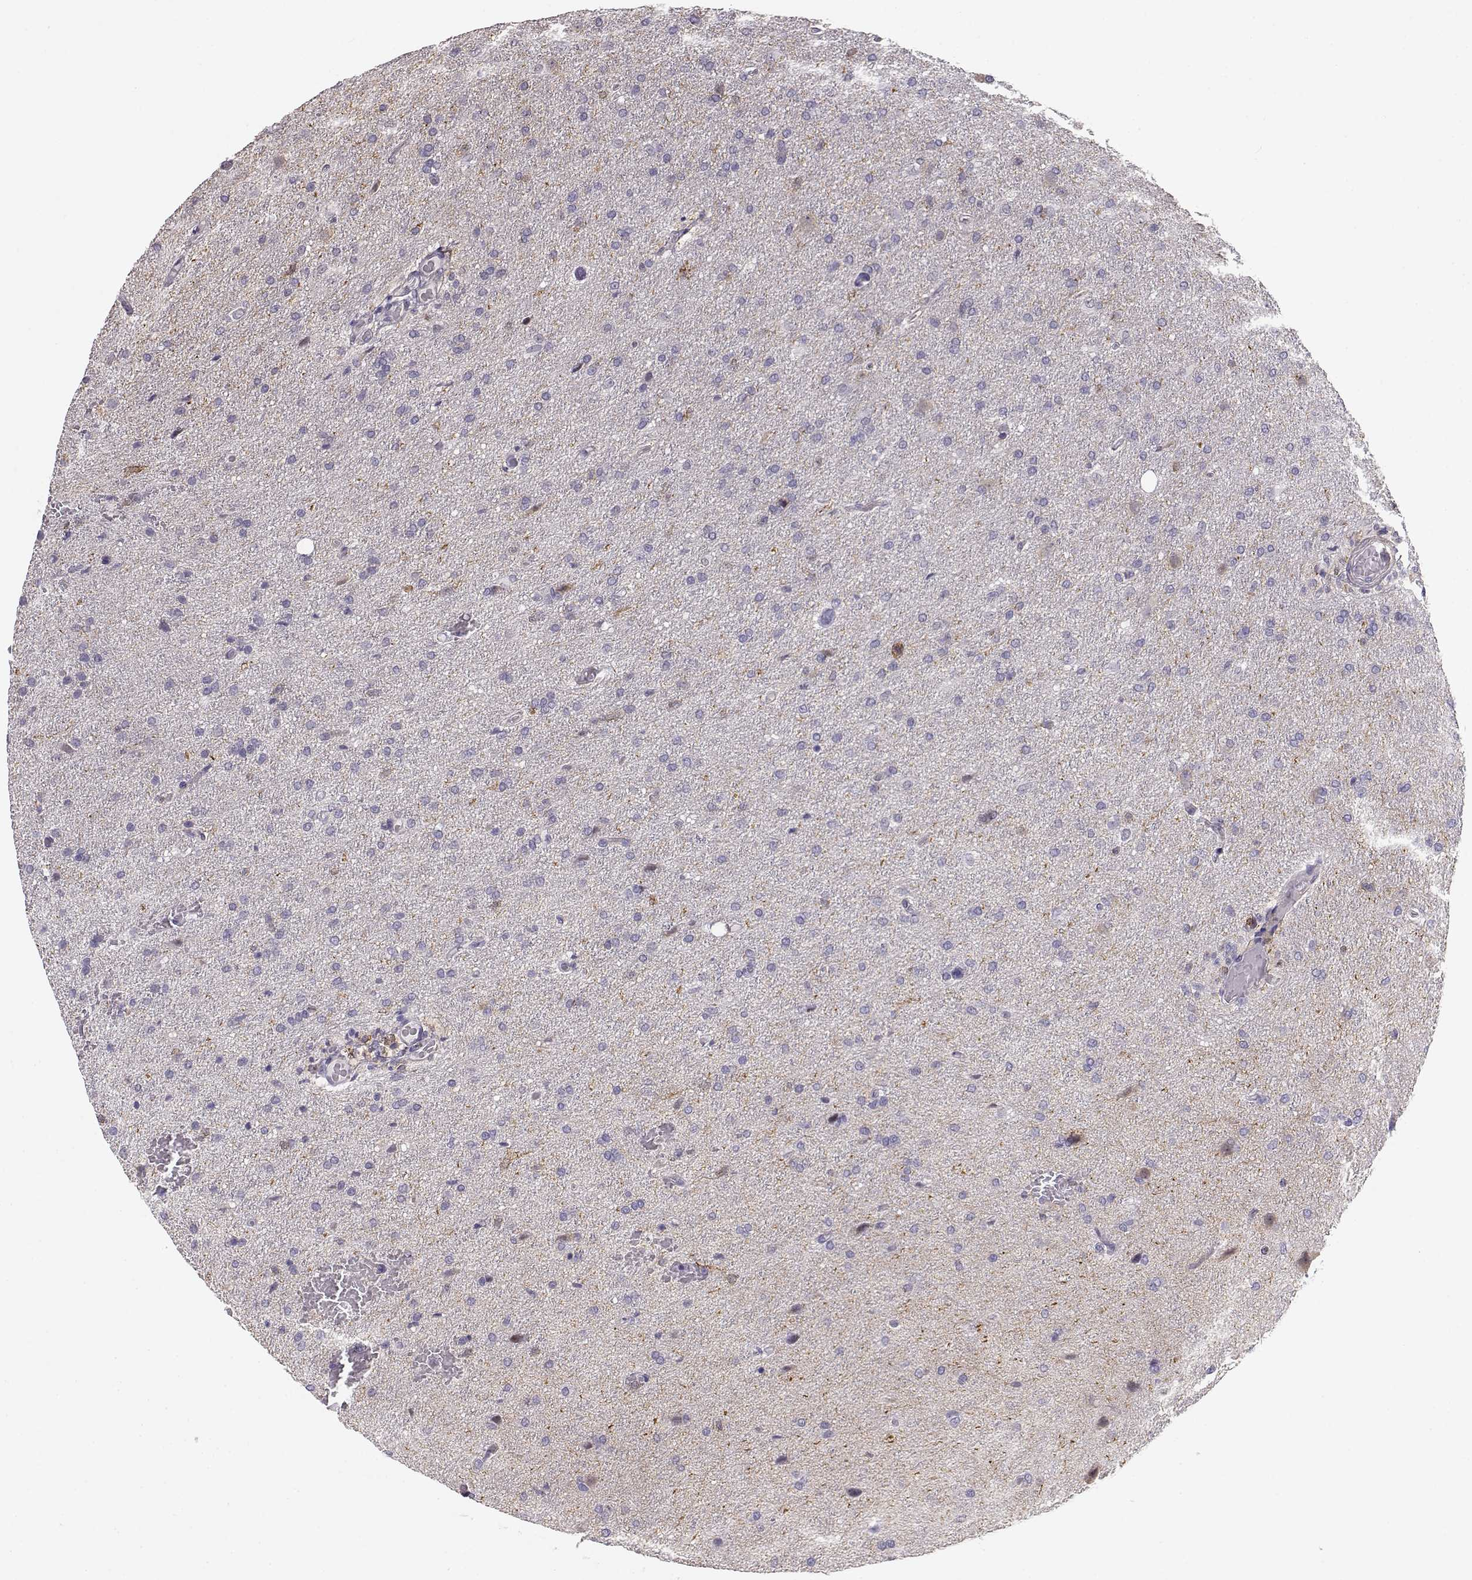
{"staining": {"intensity": "negative", "quantity": "none", "location": "none"}, "tissue": "glioma", "cell_type": "Tumor cells", "image_type": "cancer", "snomed": [{"axis": "morphology", "description": "Glioma, malignant, High grade"}, {"axis": "topography", "description": "Brain"}], "caption": "Immunohistochemical staining of malignant glioma (high-grade) demonstrates no significant positivity in tumor cells.", "gene": "DAPL1", "patient": {"sex": "male", "age": 68}}